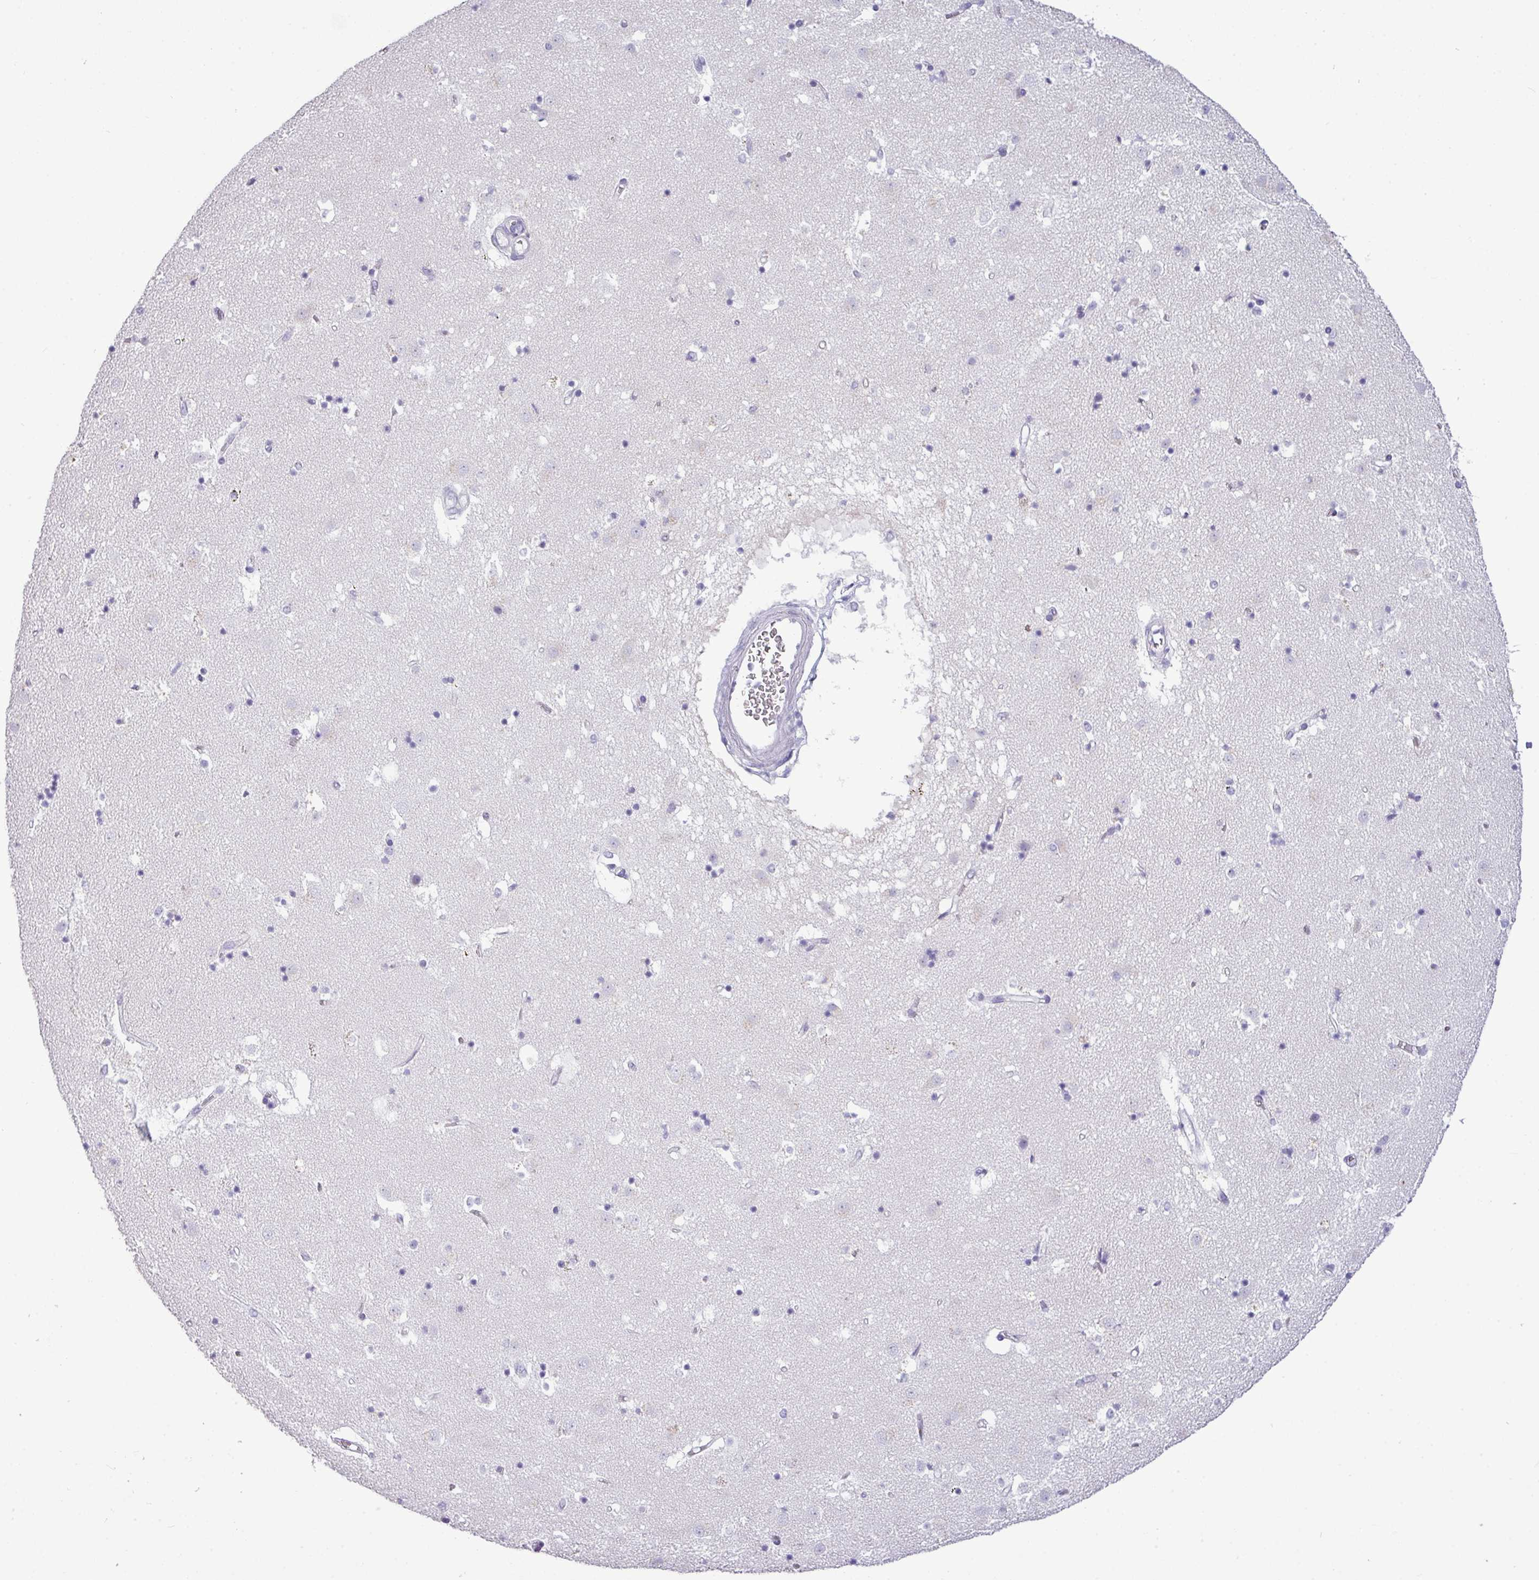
{"staining": {"intensity": "negative", "quantity": "none", "location": "none"}, "tissue": "caudate", "cell_type": "Glial cells", "image_type": "normal", "snomed": [{"axis": "morphology", "description": "Normal tissue, NOS"}, {"axis": "topography", "description": "Lateral ventricle wall"}], "caption": "A micrograph of caudate stained for a protein displays no brown staining in glial cells.", "gene": "TMEM91", "patient": {"sex": "male", "age": 58}}